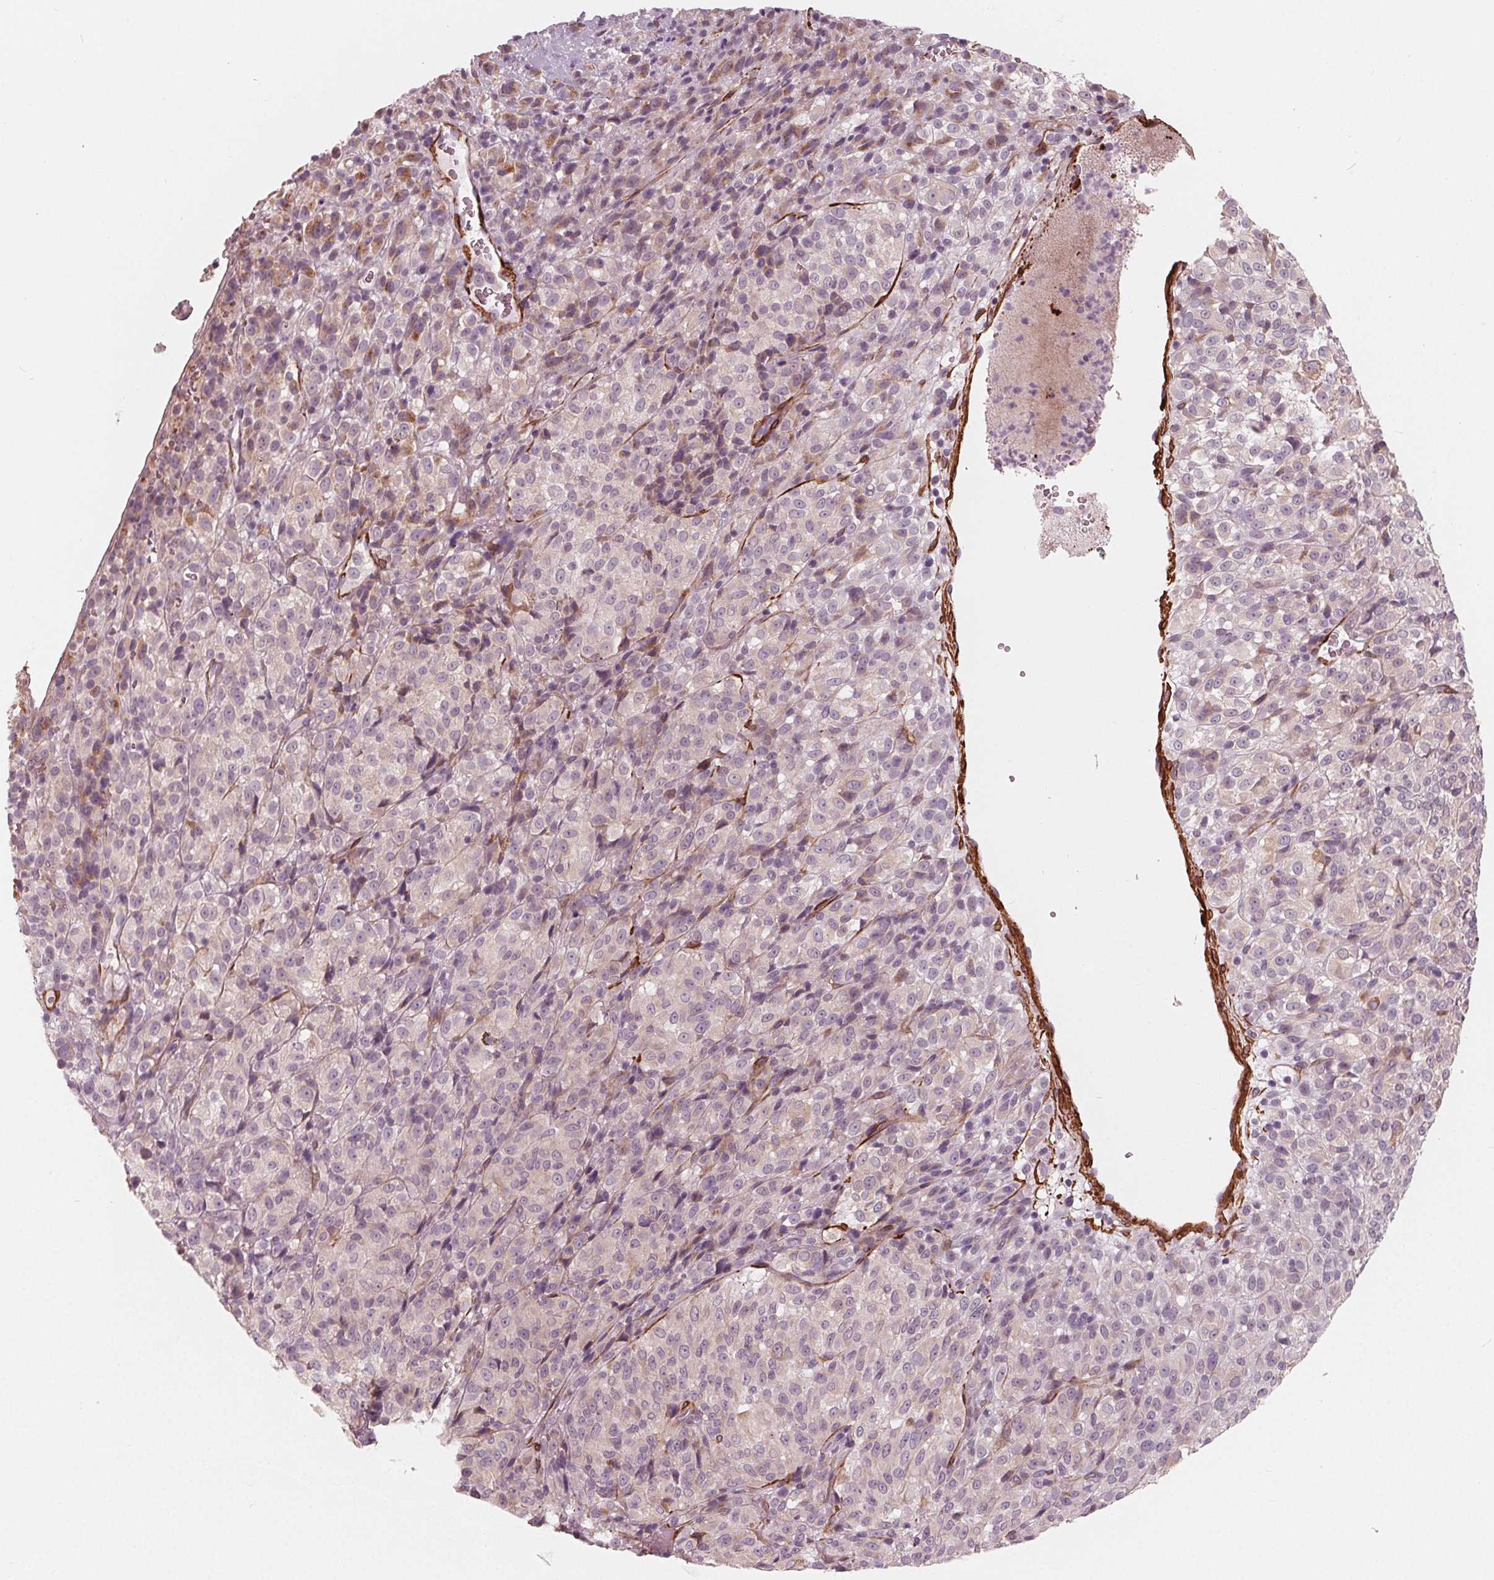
{"staining": {"intensity": "negative", "quantity": "none", "location": "none"}, "tissue": "melanoma", "cell_type": "Tumor cells", "image_type": "cancer", "snomed": [{"axis": "morphology", "description": "Malignant melanoma, Metastatic site"}, {"axis": "topography", "description": "Brain"}], "caption": "The photomicrograph displays no significant staining in tumor cells of malignant melanoma (metastatic site).", "gene": "MIER3", "patient": {"sex": "female", "age": 56}}